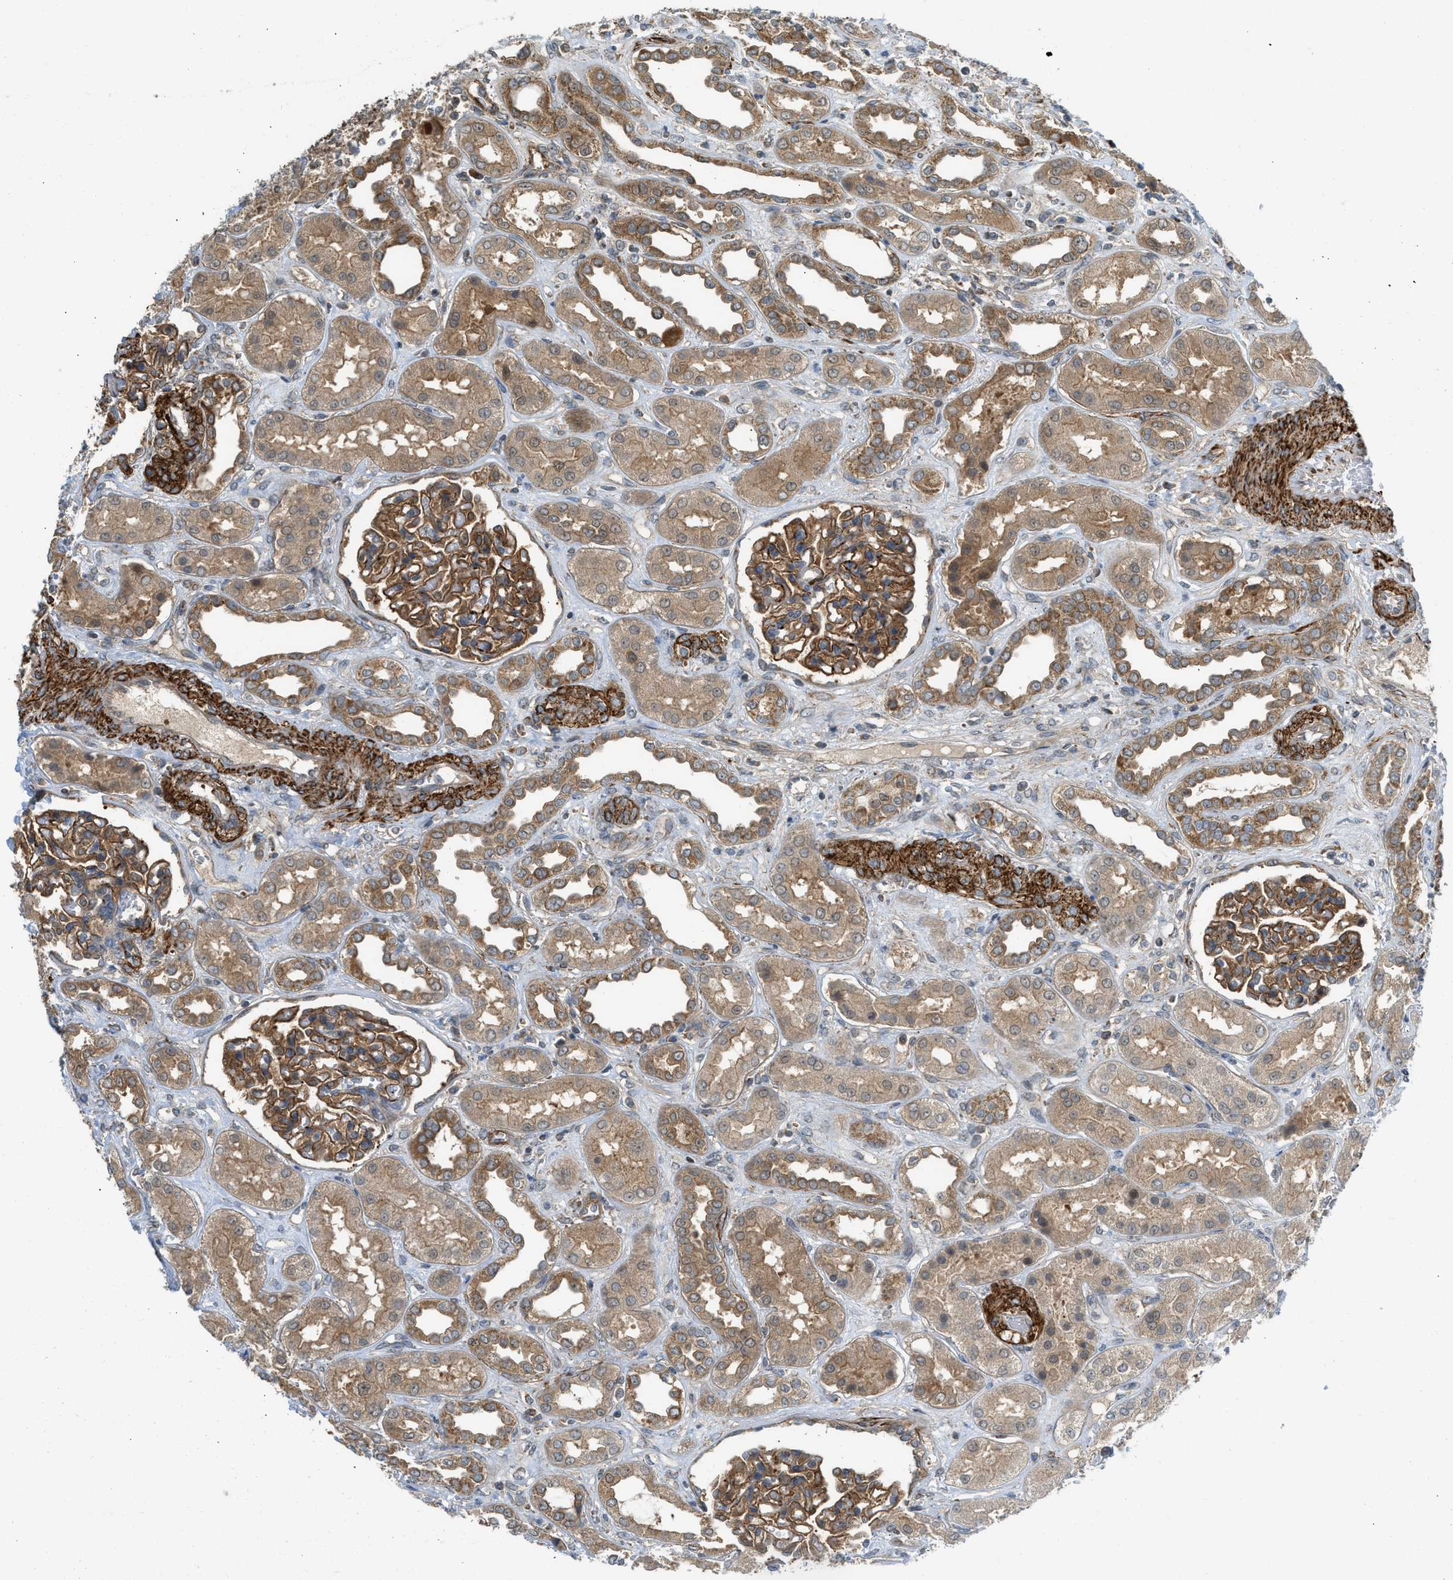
{"staining": {"intensity": "strong", "quantity": ">75%", "location": "cytoplasmic/membranous"}, "tissue": "kidney", "cell_type": "Cells in glomeruli", "image_type": "normal", "snomed": [{"axis": "morphology", "description": "Normal tissue, NOS"}, {"axis": "topography", "description": "Kidney"}], "caption": "Strong cytoplasmic/membranous positivity is appreciated in about >75% of cells in glomeruli in benign kidney.", "gene": "SESN2", "patient": {"sex": "male", "age": 59}}